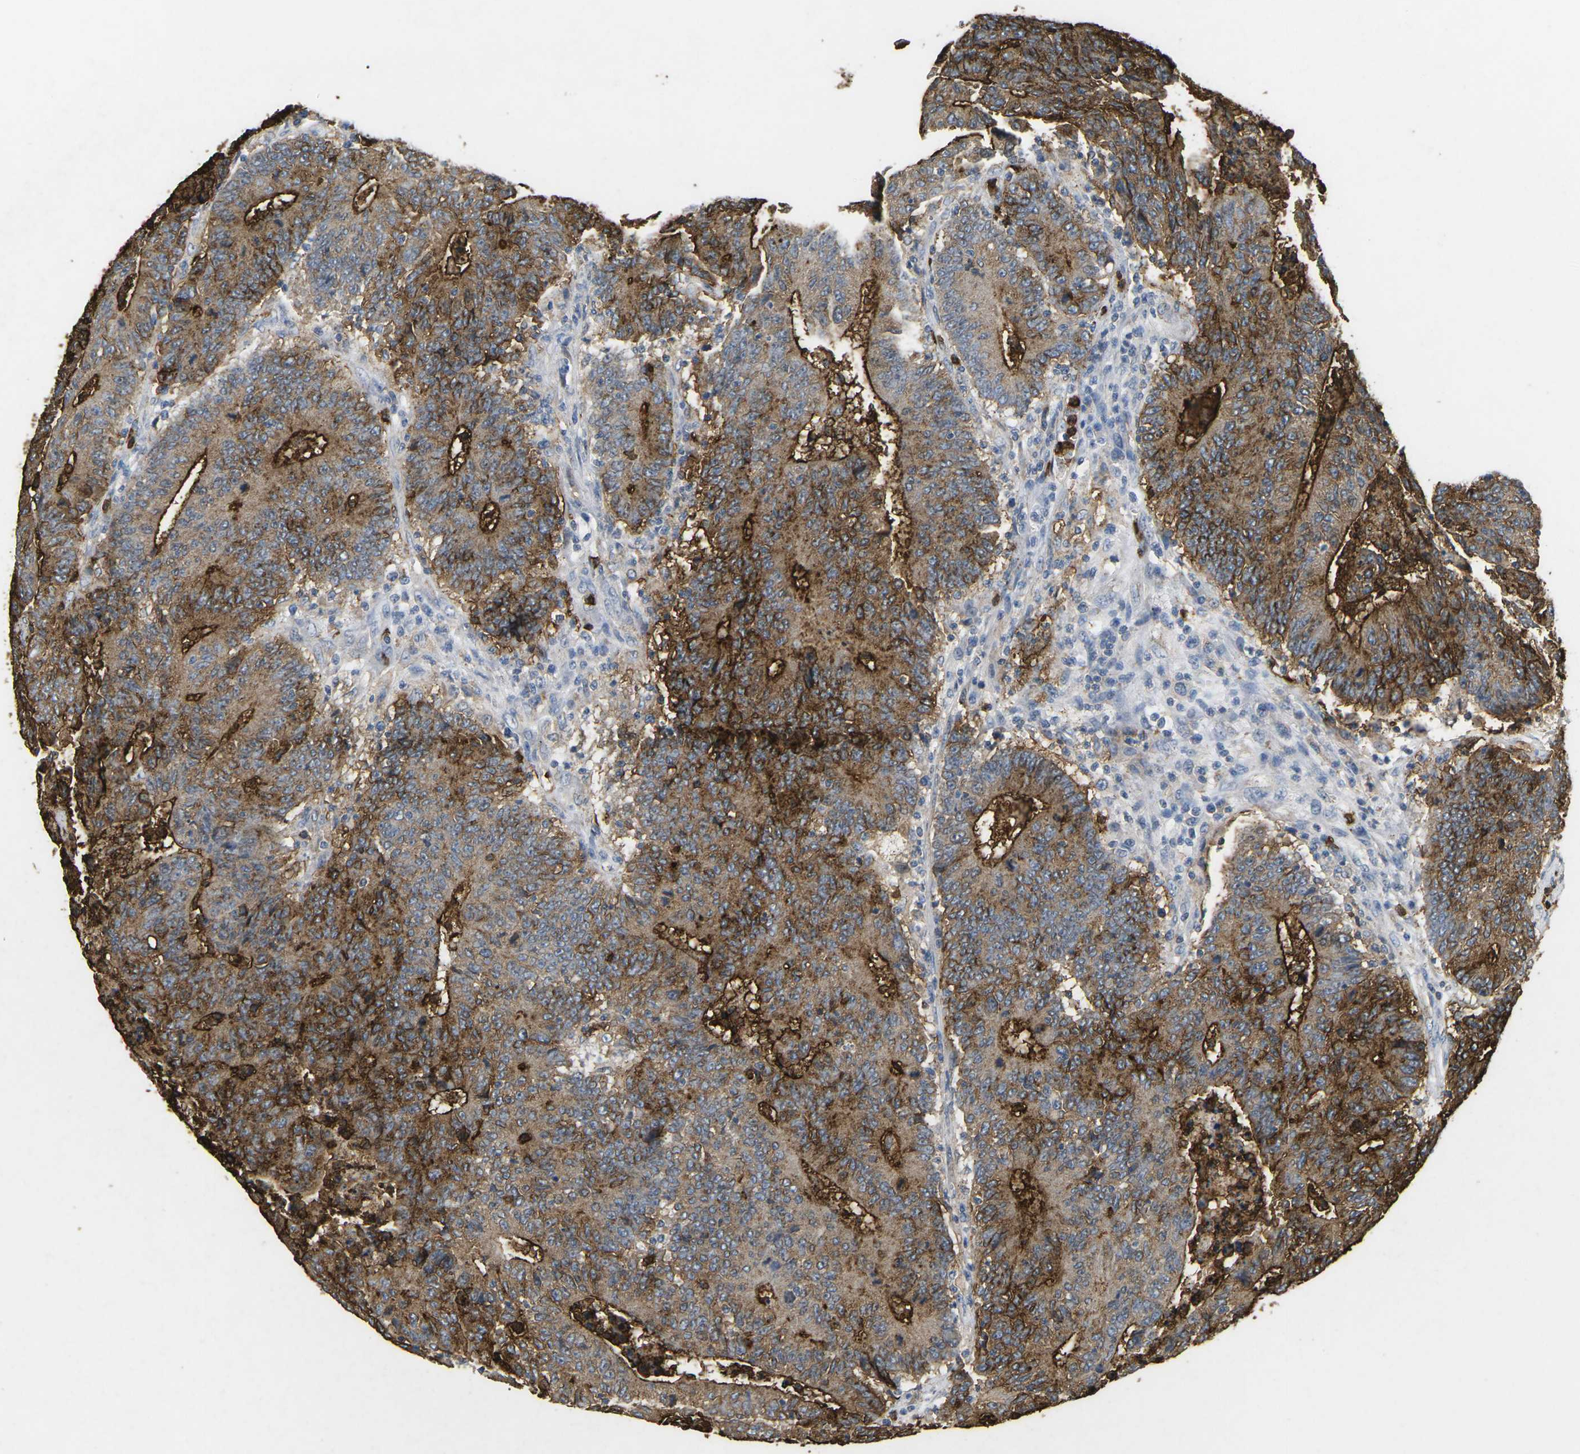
{"staining": {"intensity": "strong", "quantity": "25%-75%", "location": "cytoplasmic/membranous"}, "tissue": "colorectal cancer", "cell_type": "Tumor cells", "image_type": "cancer", "snomed": [{"axis": "morphology", "description": "Normal tissue, NOS"}, {"axis": "morphology", "description": "Adenocarcinoma, NOS"}, {"axis": "topography", "description": "Colon"}], "caption": "IHC histopathology image of human colorectal adenocarcinoma stained for a protein (brown), which reveals high levels of strong cytoplasmic/membranous staining in approximately 25%-75% of tumor cells.", "gene": "ADM", "patient": {"sex": "female", "age": 75}}